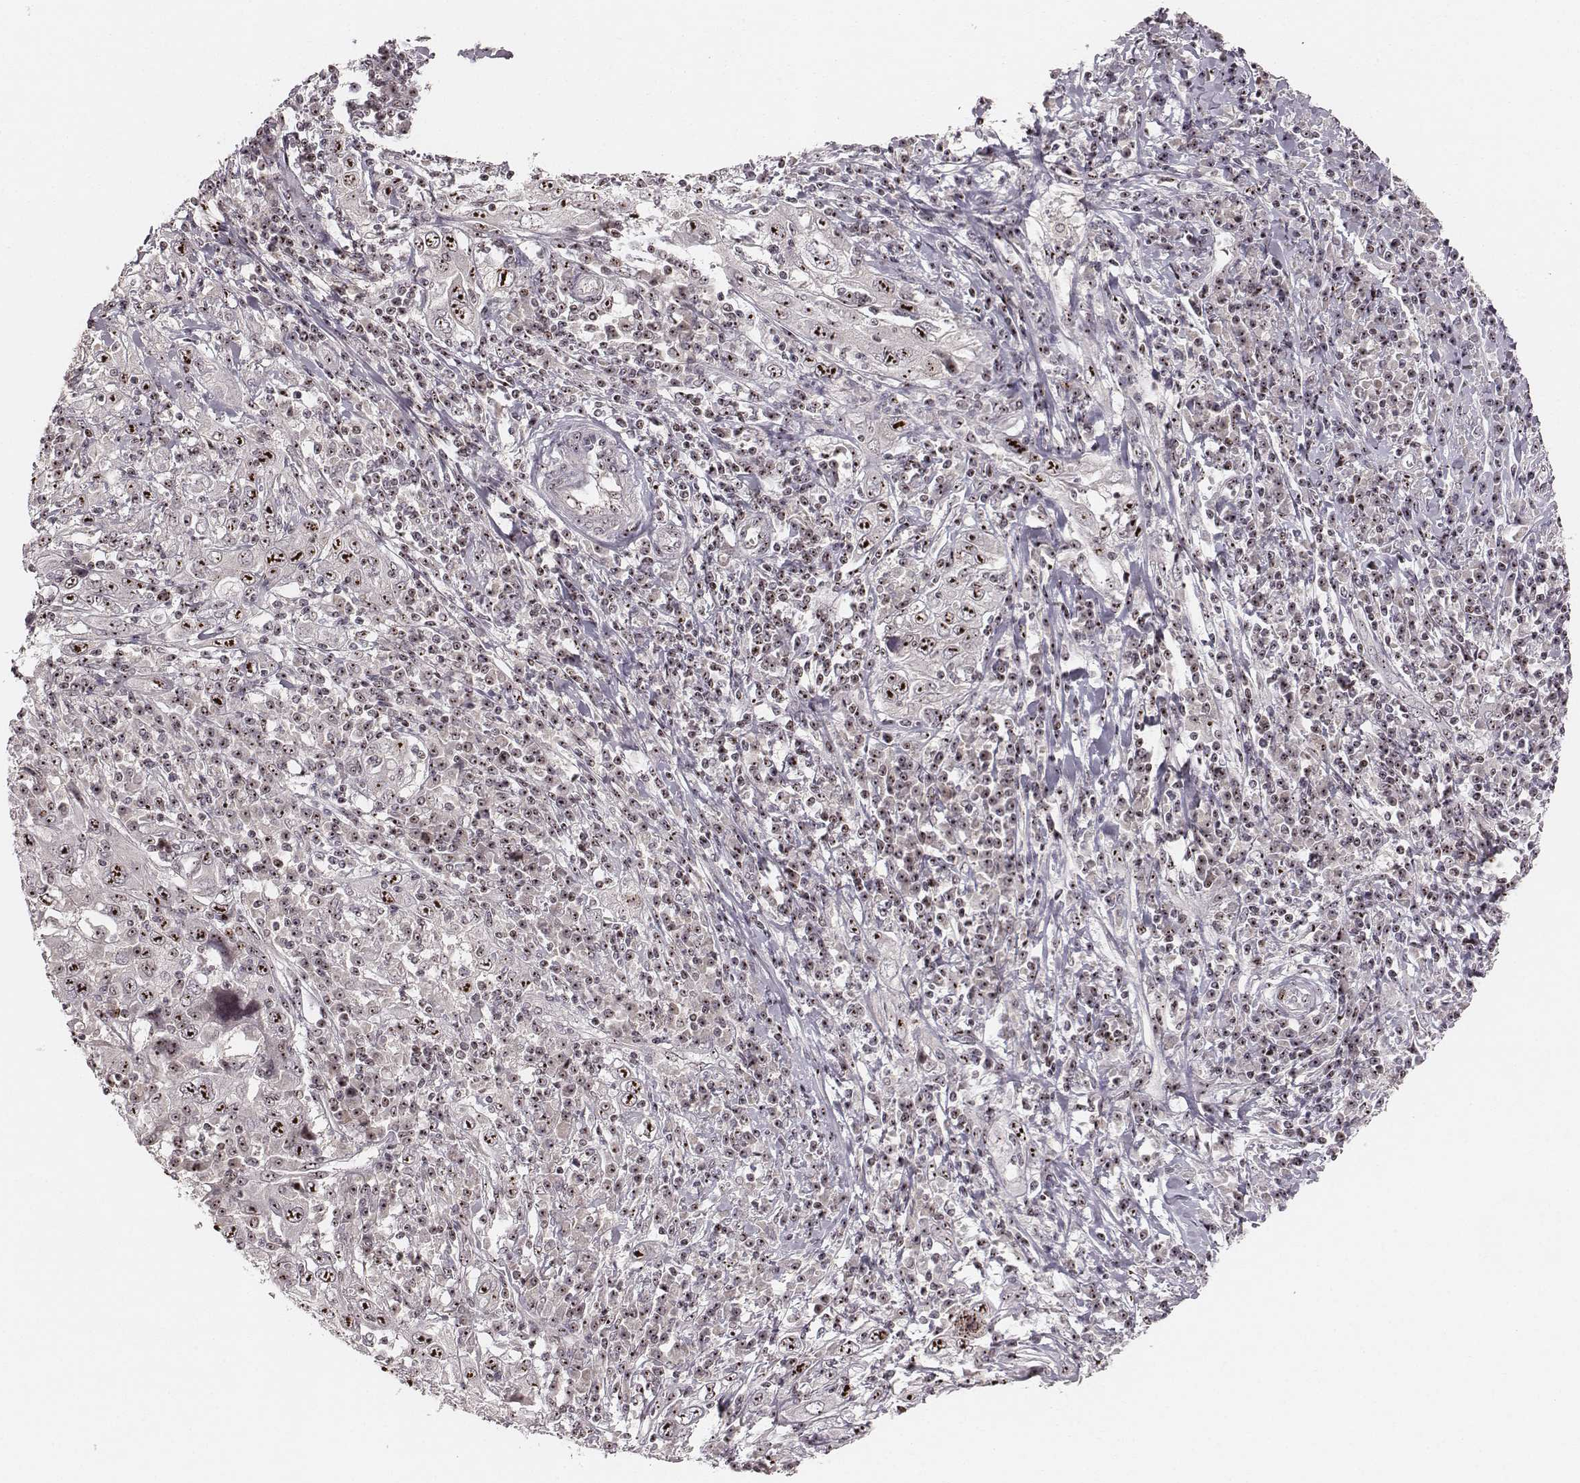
{"staining": {"intensity": "moderate", "quantity": ">75%", "location": "nuclear"}, "tissue": "cervical cancer", "cell_type": "Tumor cells", "image_type": "cancer", "snomed": [{"axis": "morphology", "description": "Squamous cell carcinoma, NOS"}, {"axis": "topography", "description": "Cervix"}], "caption": "This histopathology image exhibits cervical squamous cell carcinoma stained with IHC to label a protein in brown. The nuclear of tumor cells show moderate positivity for the protein. Nuclei are counter-stained blue.", "gene": "NOP56", "patient": {"sex": "female", "age": 46}}